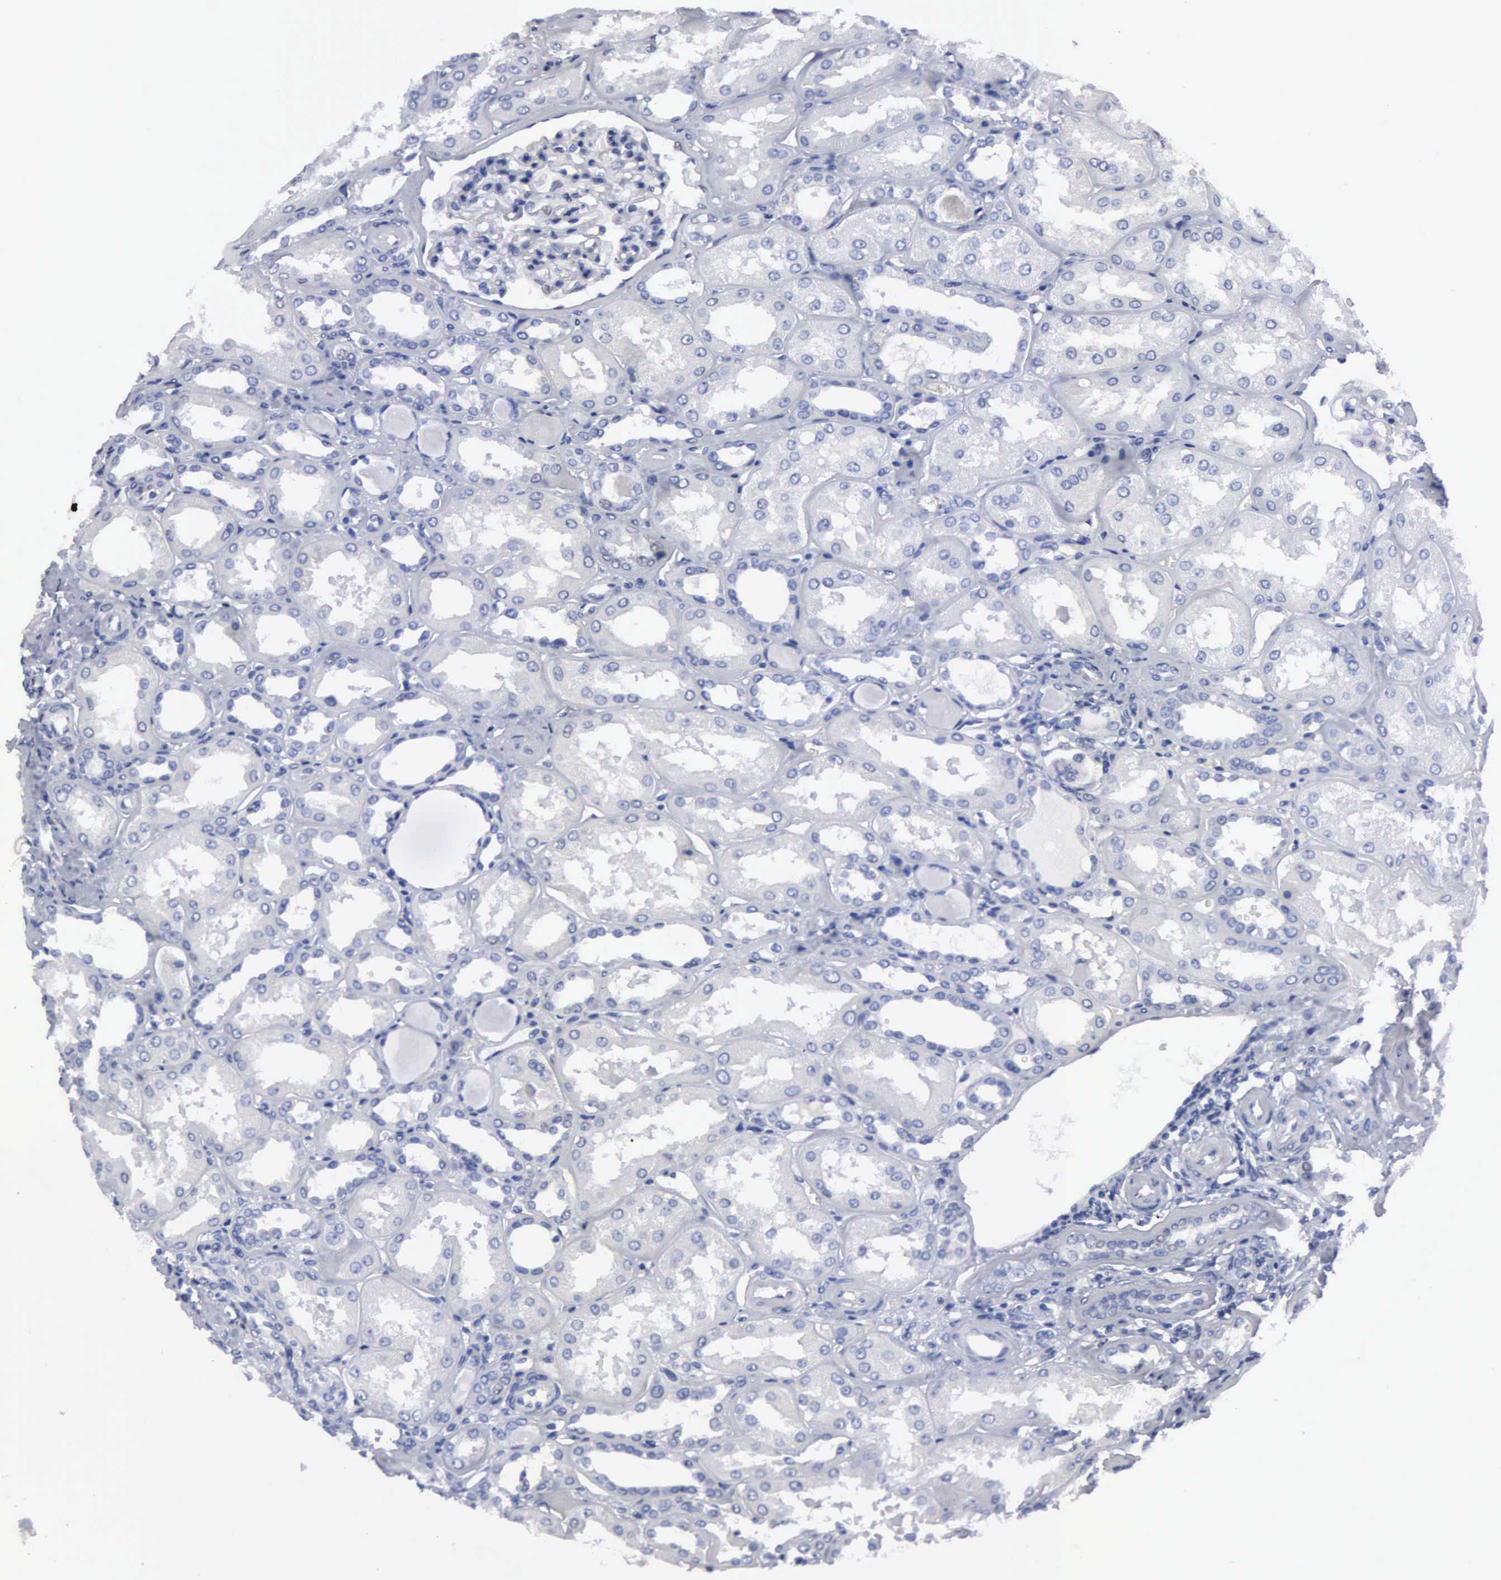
{"staining": {"intensity": "negative", "quantity": "none", "location": "none"}, "tissue": "kidney", "cell_type": "Cells in glomeruli", "image_type": "normal", "snomed": [{"axis": "morphology", "description": "Normal tissue, NOS"}, {"axis": "topography", "description": "Kidney"}], "caption": "High power microscopy photomicrograph of an immunohistochemistry (IHC) photomicrograph of unremarkable kidney, revealing no significant positivity in cells in glomeruli. The staining was performed using DAB (3,3'-diaminobenzidine) to visualize the protein expression in brown, while the nuclei were stained in blue with hematoxylin (Magnification: 20x).", "gene": "TXLNG", "patient": {"sex": "male", "age": 61}}